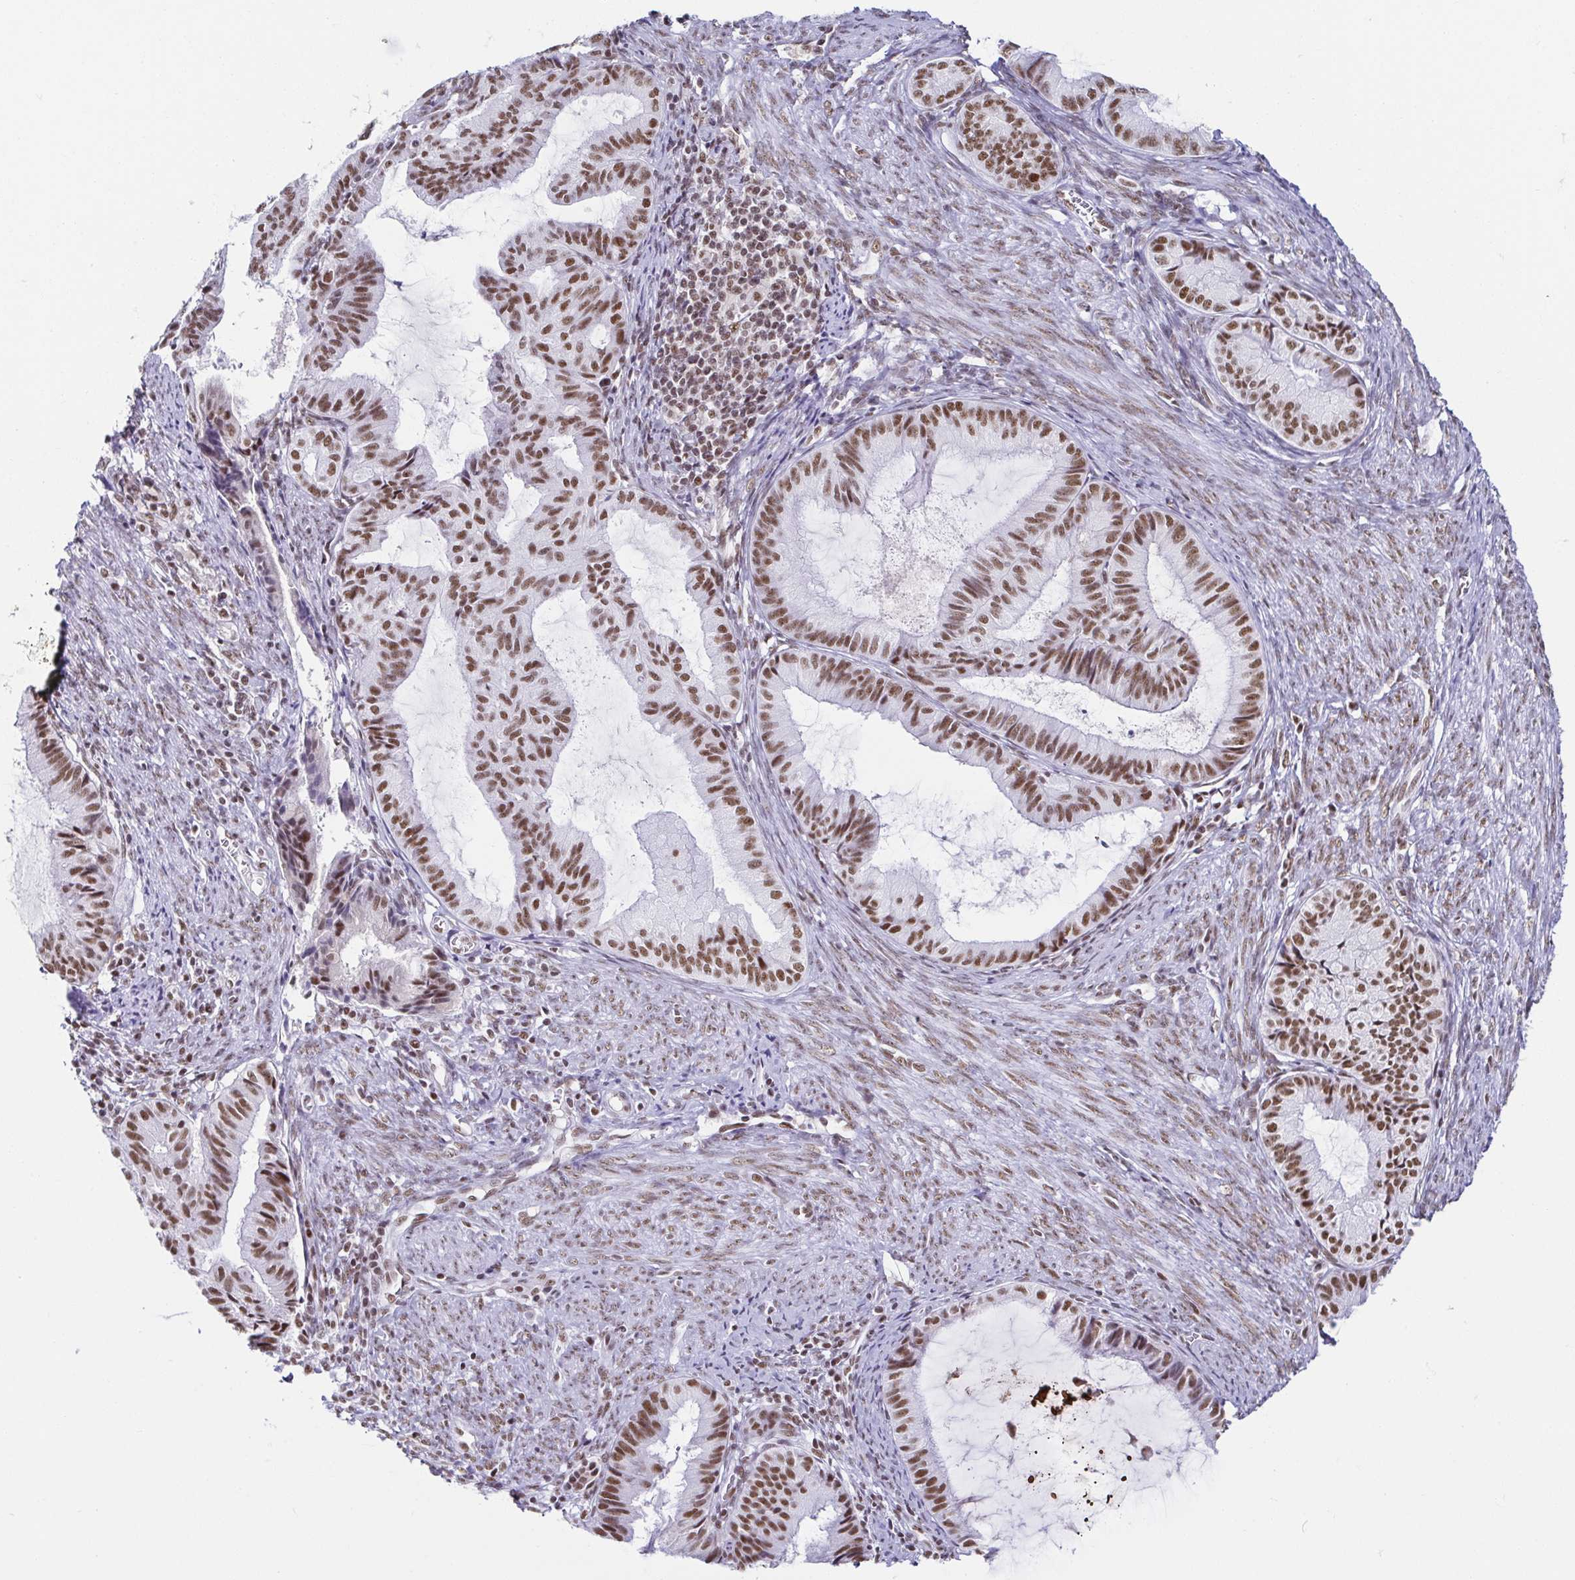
{"staining": {"intensity": "moderate", "quantity": ">75%", "location": "nuclear"}, "tissue": "endometrial cancer", "cell_type": "Tumor cells", "image_type": "cancer", "snomed": [{"axis": "morphology", "description": "Adenocarcinoma, NOS"}, {"axis": "topography", "description": "Endometrium"}], "caption": "Approximately >75% of tumor cells in endometrial adenocarcinoma reveal moderate nuclear protein staining as visualized by brown immunohistochemical staining.", "gene": "EWSR1", "patient": {"sex": "female", "age": 86}}